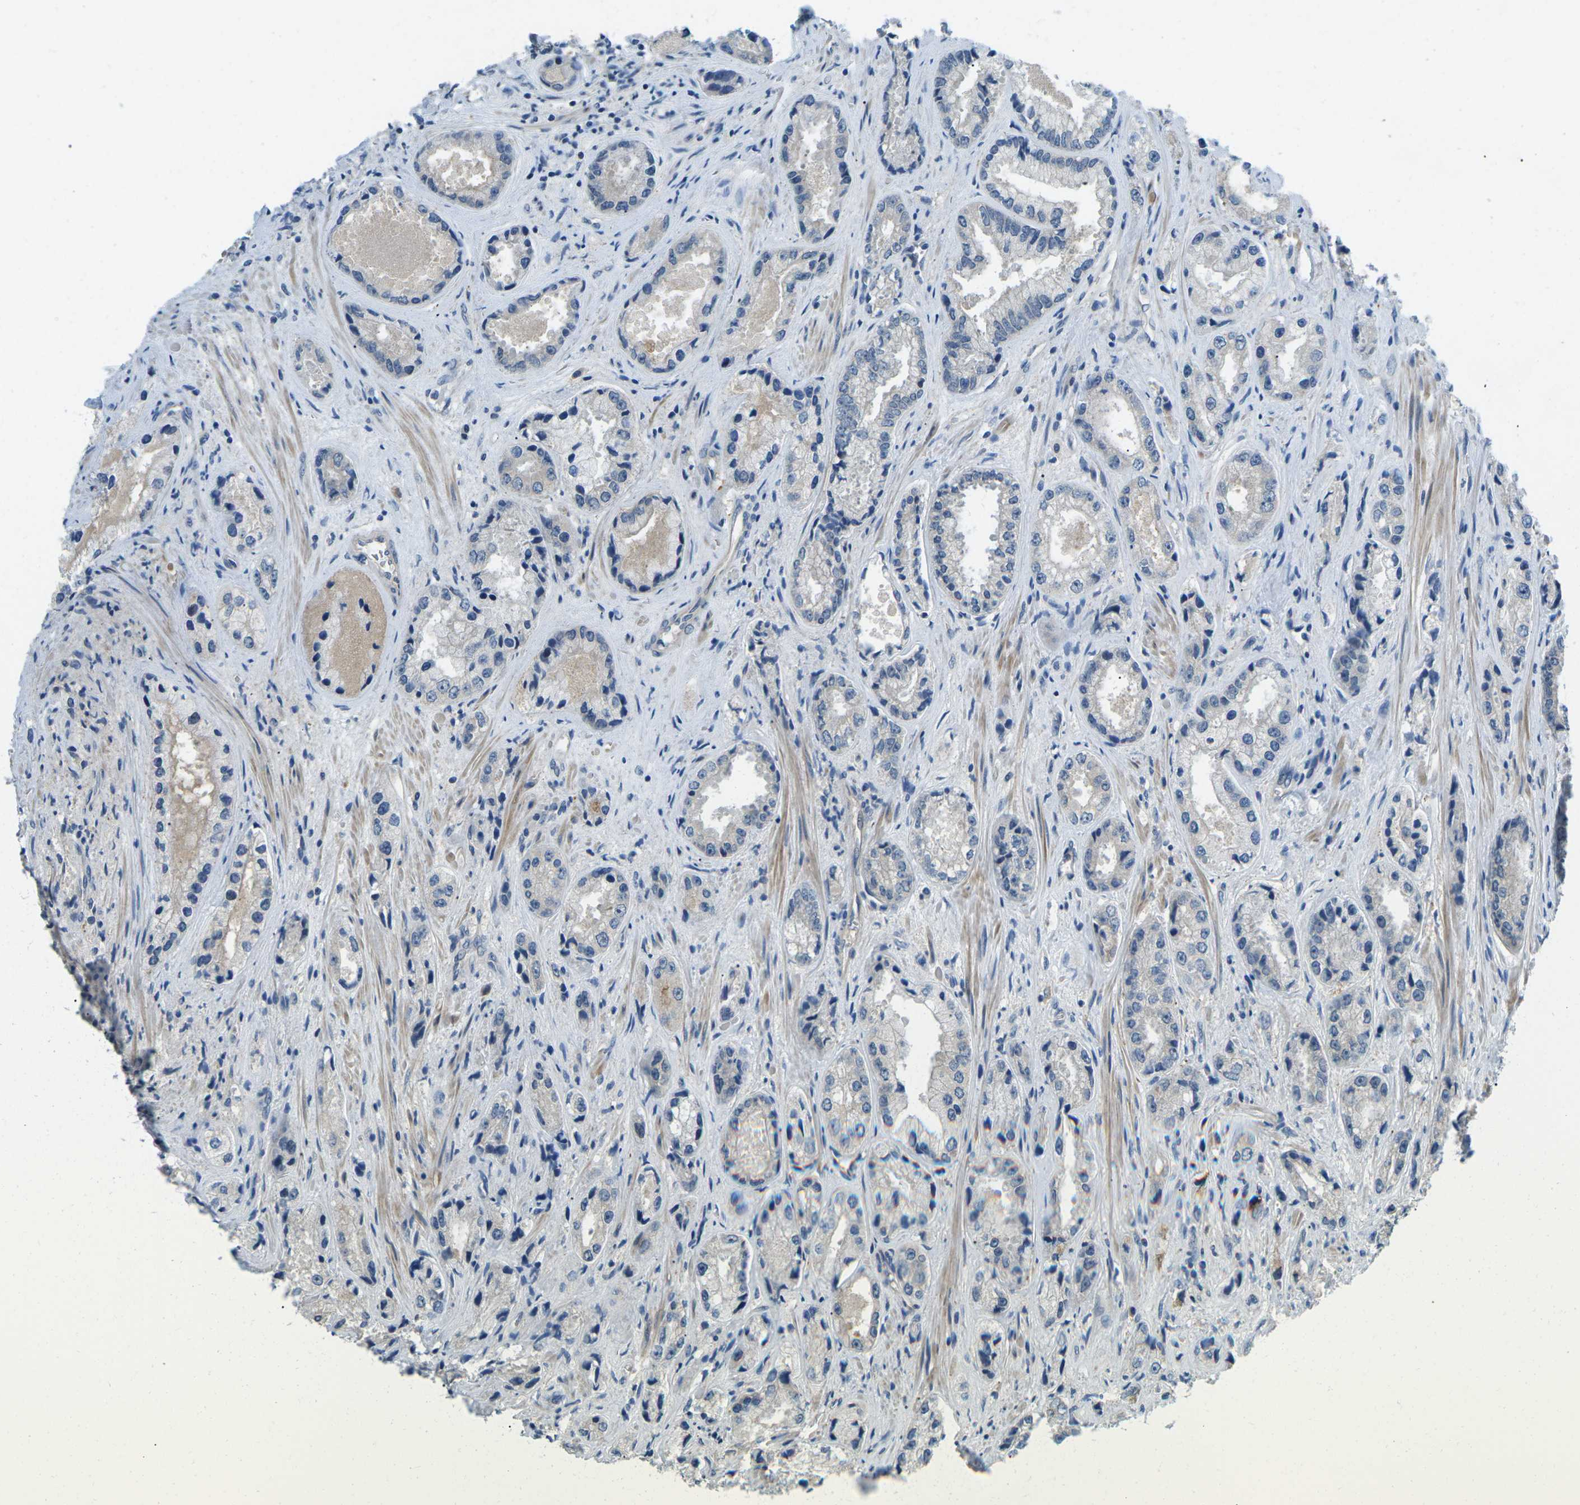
{"staining": {"intensity": "negative", "quantity": "none", "location": "none"}, "tissue": "prostate cancer", "cell_type": "Tumor cells", "image_type": "cancer", "snomed": [{"axis": "morphology", "description": "Adenocarcinoma, High grade"}, {"axis": "topography", "description": "Prostate"}], "caption": "An immunohistochemistry photomicrograph of adenocarcinoma (high-grade) (prostate) is shown. There is no staining in tumor cells of adenocarcinoma (high-grade) (prostate).", "gene": "CTNND1", "patient": {"sex": "male", "age": 61}}